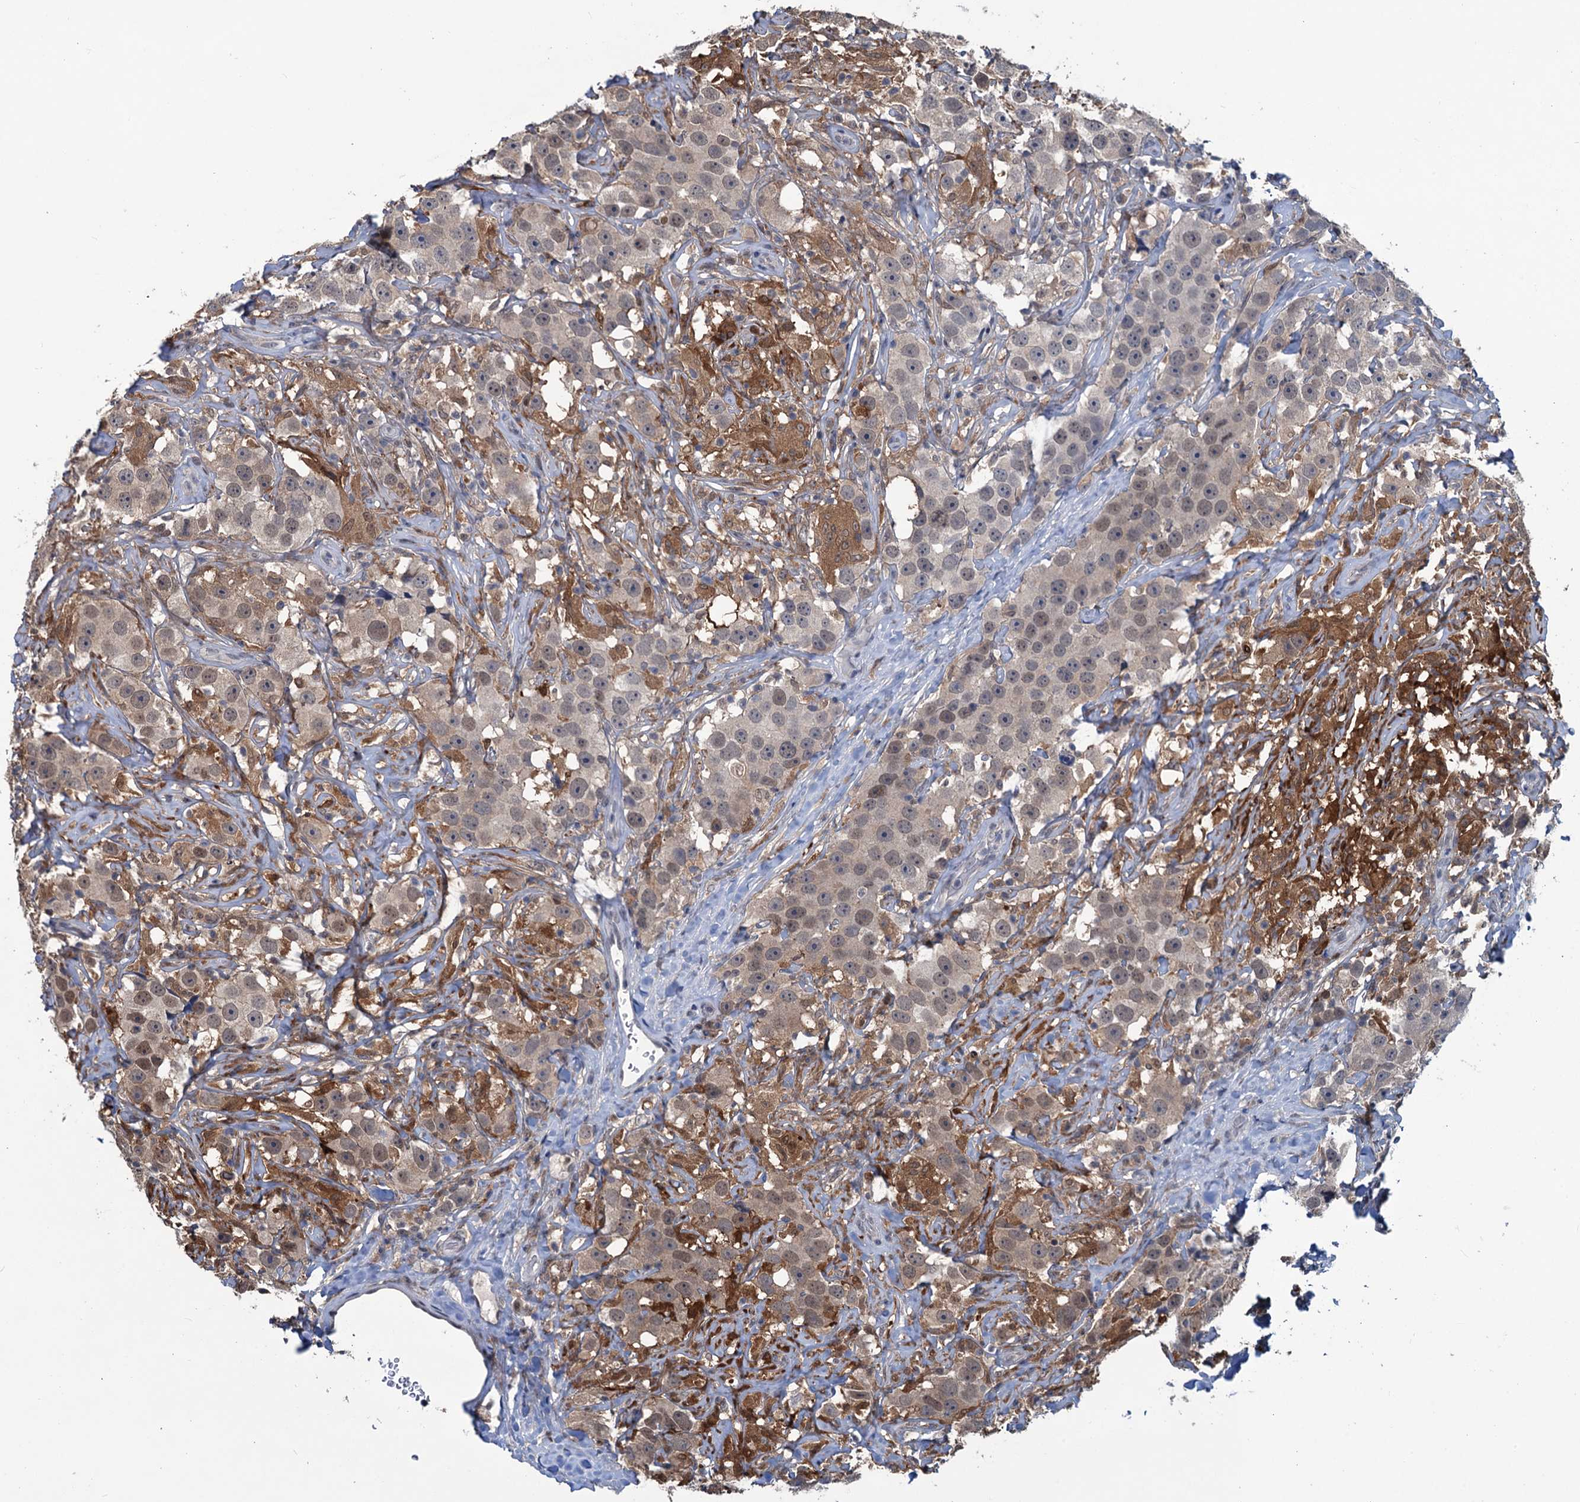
{"staining": {"intensity": "weak", "quantity": "<25%", "location": "cytoplasmic/membranous"}, "tissue": "testis cancer", "cell_type": "Tumor cells", "image_type": "cancer", "snomed": [{"axis": "morphology", "description": "Seminoma, NOS"}, {"axis": "topography", "description": "Testis"}], "caption": "Protein analysis of testis cancer exhibits no significant positivity in tumor cells.", "gene": "RTKN2", "patient": {"sex": "male", "age": 49}}